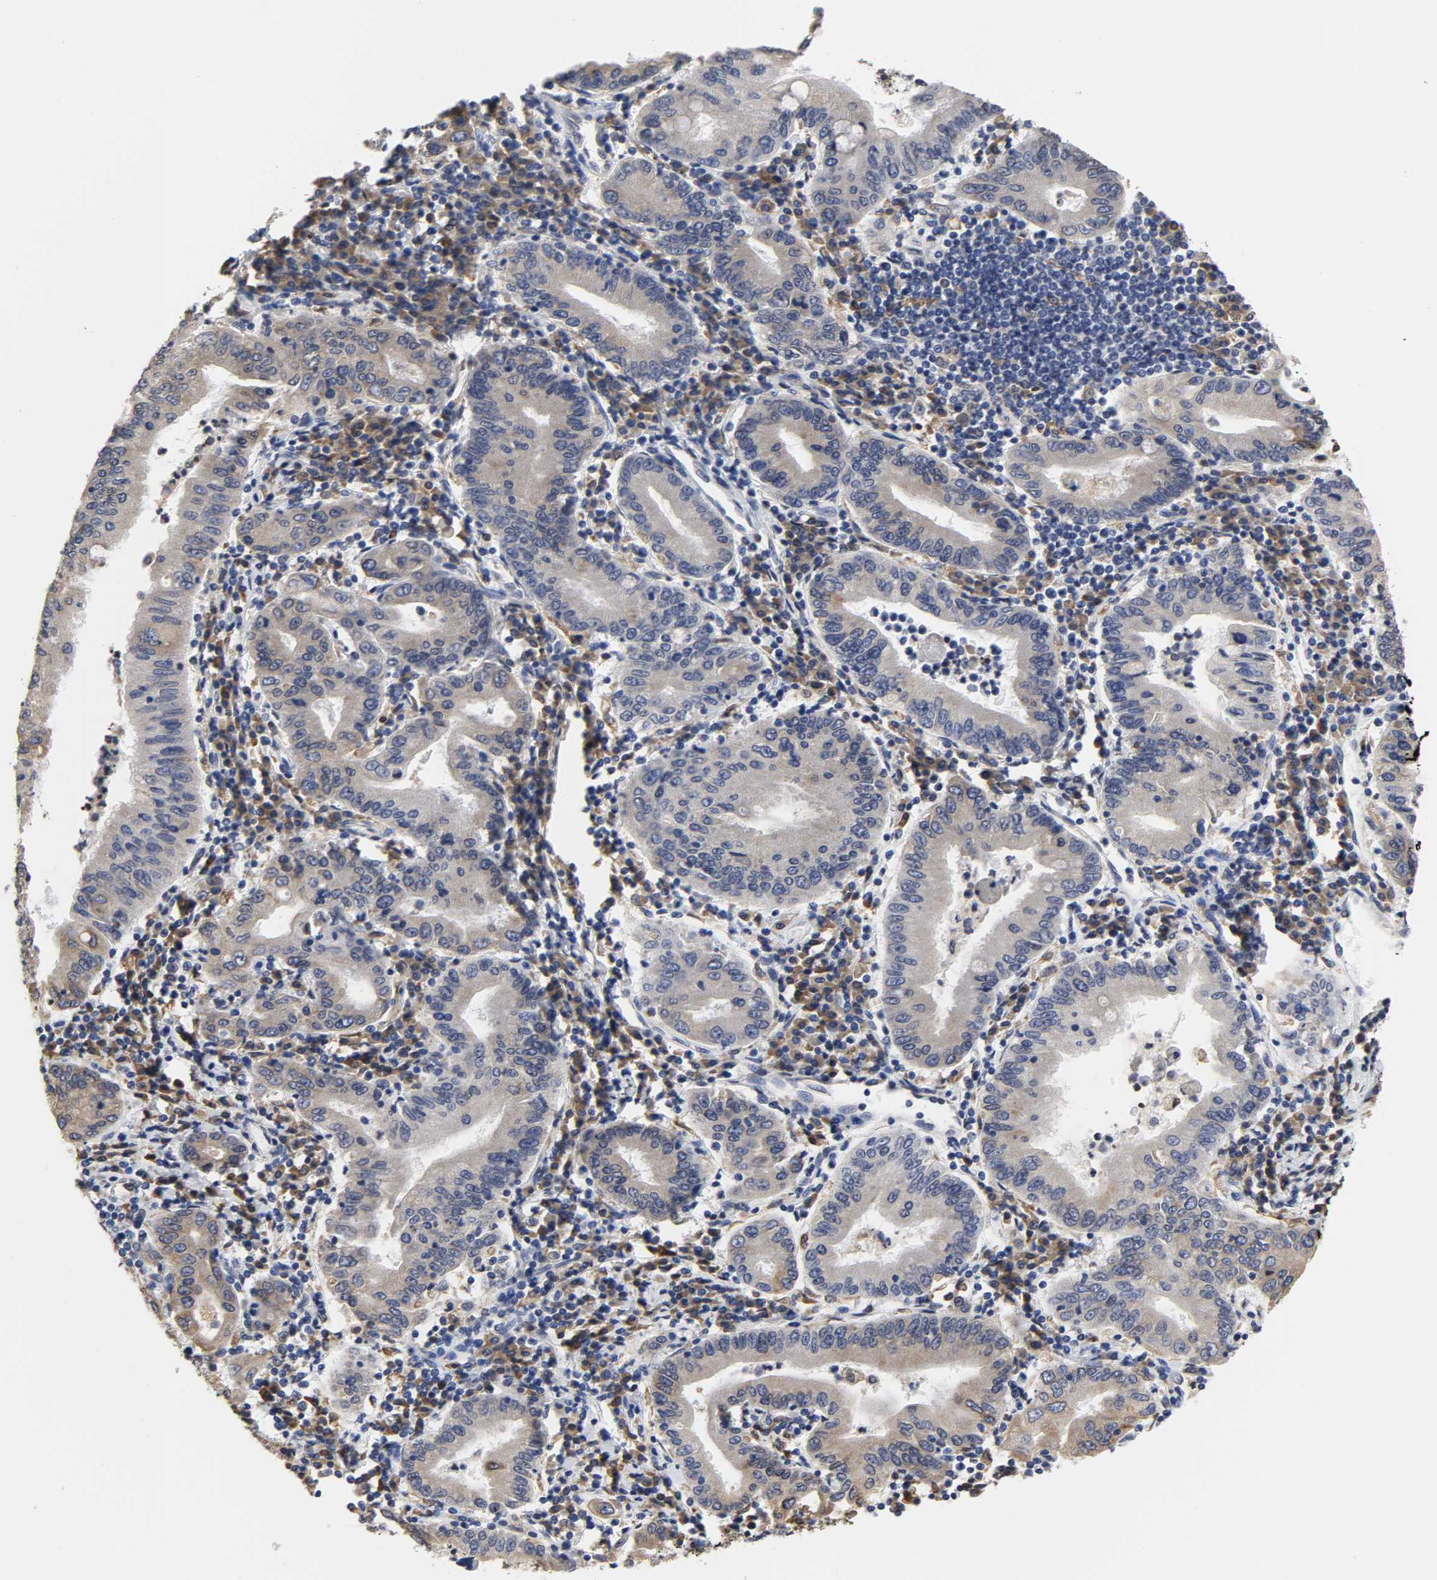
{"staining": {"intensity": "weak", "quantity": "25%-75%", "location": "cytoplasmic/membranous"}, "tissue": "stomach cancer", "cell_type": "Tumor cells", "image_type": "cancer", "snomed": [{"axis": "morphology", "description": "Normal tissue, NOS"}, {"axis": "morphology", "description": "Adenocarcinoma, NOS"}, {"axis": "topography", "description": "Esophagus"}, {"axis": "topography", "description": "Stomach, upper"}, {"axis": "topography", "description": "Peripheral nerve tissue"}], "caption": "Protein staining of stomach cancer tissue reveals weak cytoplasmic/membranous positivity in approximately 25%-75% of tumor cells. (DAB (3,3'-diaminobenzidine) = brown stain, brightfield microscopy at high magnification).", "gene": "HCK", "patient": {"sex": "male", "age": 62}}